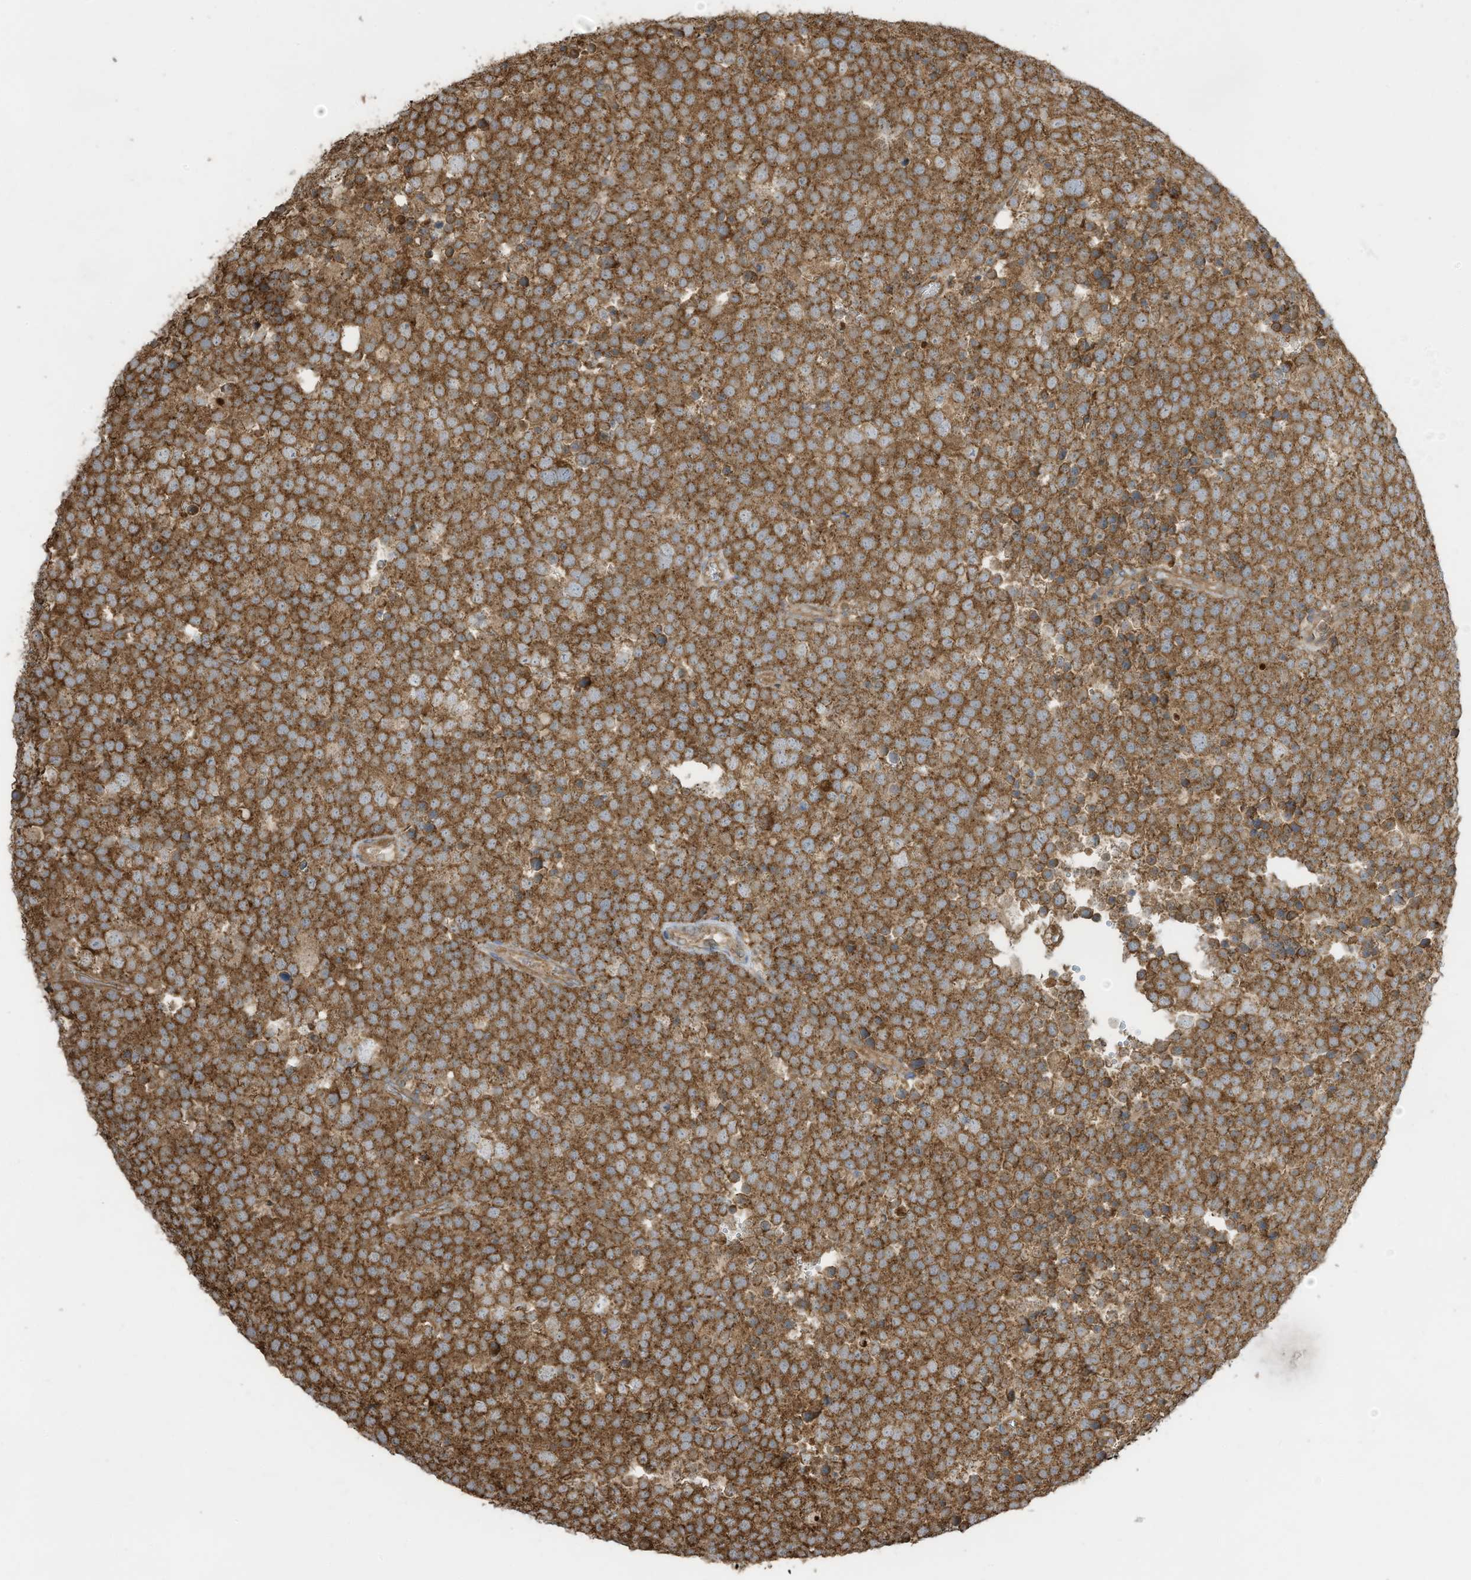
{"staining": {"intensity": "moderate", "quantity": ">75%", "location": "cytoplasmic/membranous"}, "tissue": "testis cancer", "cell_type": "Tumor cells", "image_type": "cancer", "snomed": [{"axis": "morphology", "description": "Seminoma, NOS"}, {"axis": "topography", "description": "Testis"}], "caption": "Testis cancer (seminoma) was stained to show a protein in brown. There is medium levels of moderate cytoplasmic/membranous expression in about >75% of tumor cells. Immunohistochemistry (ihc) stains the protein in brown and the nuclei are stained blue.", "gene": "CGAS", "patient": {"sex": "male", "age": 71}}